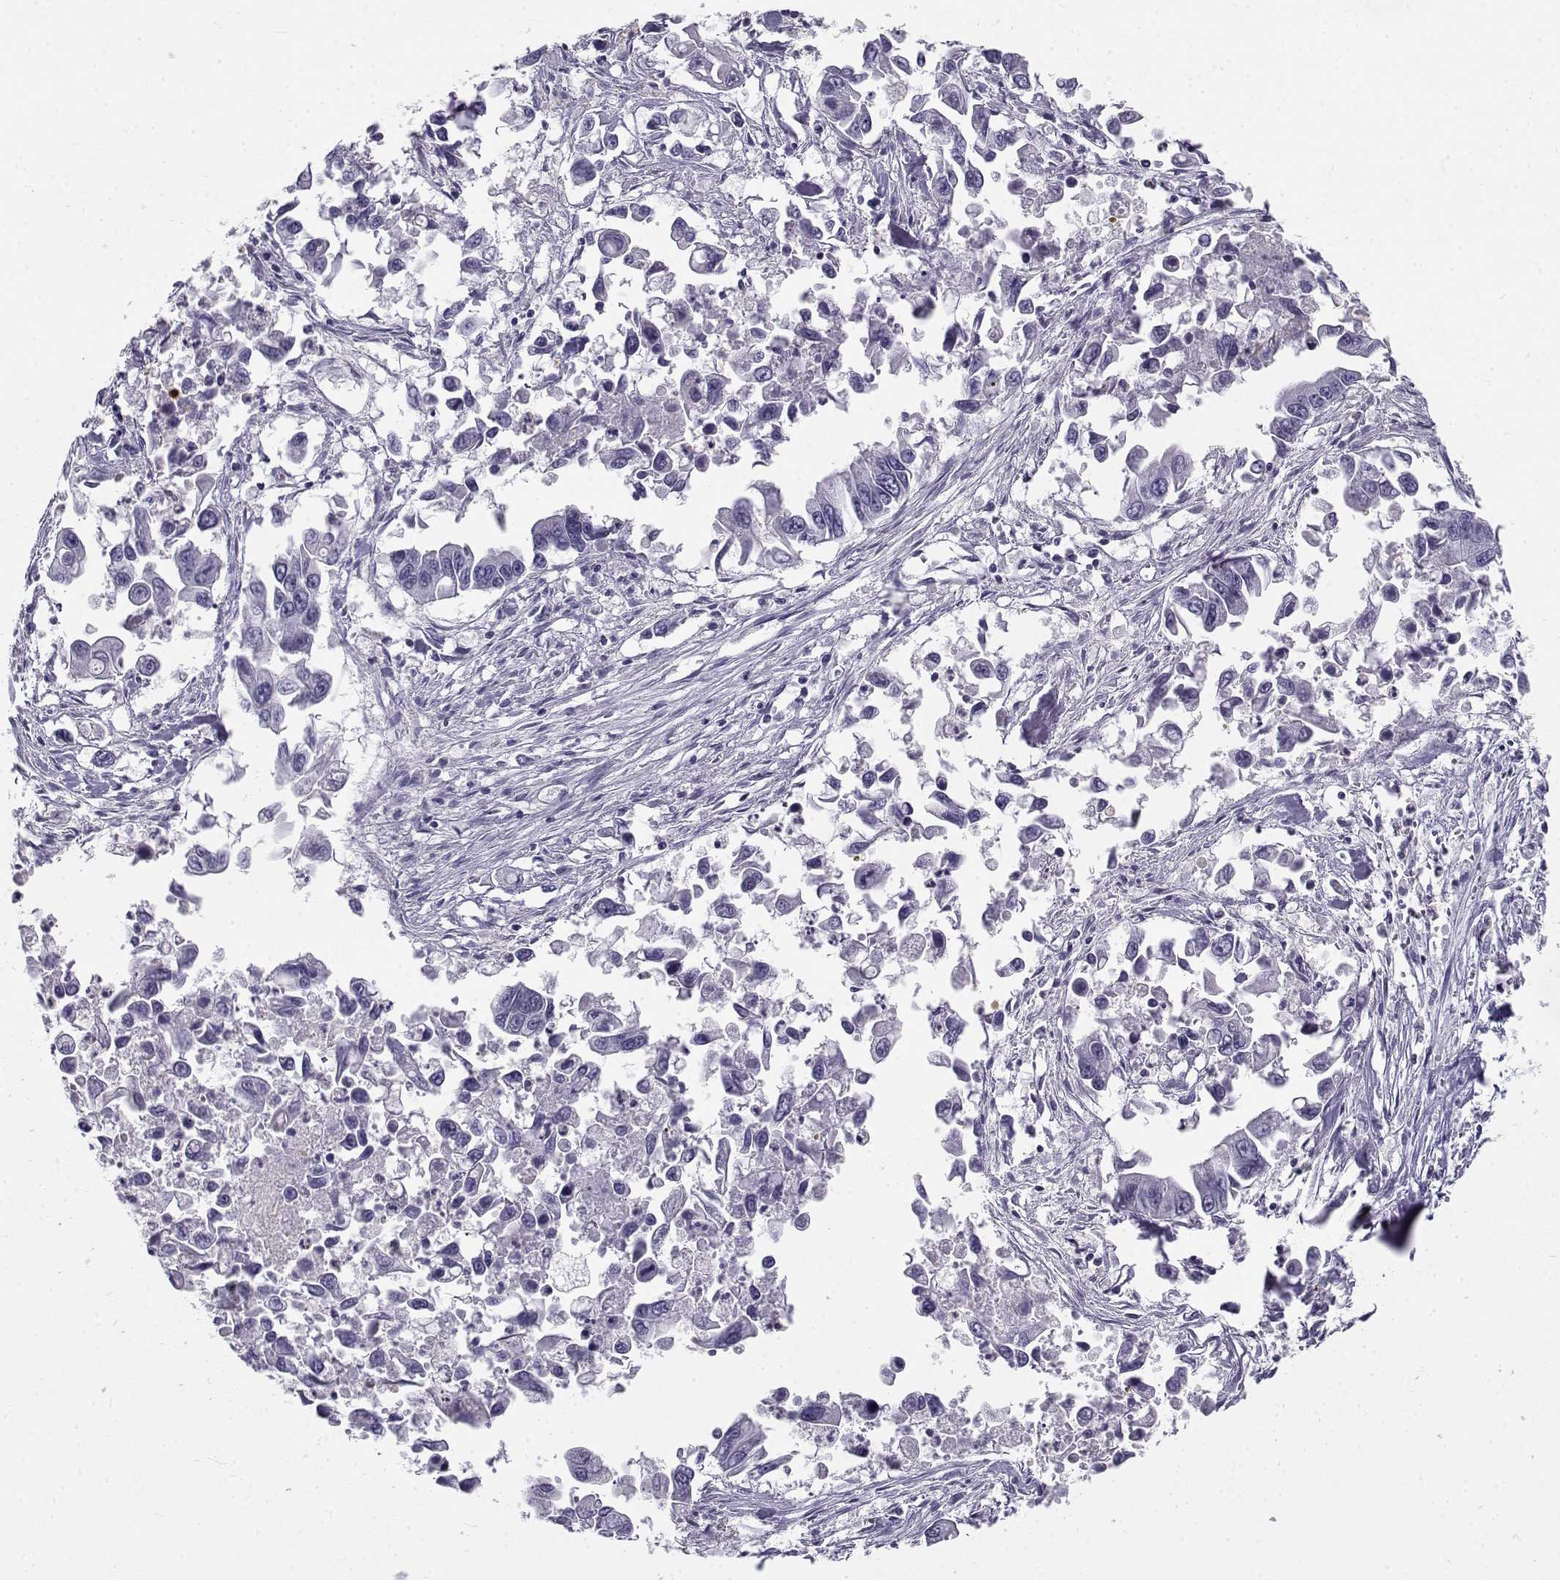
{"staining": {"intensity": "negative", "quantity": "none", "location": "none"}, "tissue": "pancreatic cancer", "cell_type": "Tumor cells", "image_type": "cancer", "snomed": [{"axis": "morphology", "description": "Adenocarcinoma, NOS"}, {"axis": "topography", "description": "Pancreas"}], "caption": "A photomicrograph of human pancreatic cancer (adenocarcinoma) is negative for staining in tumor cells. Nuclei are stained in blue.", "gene": "MYO1A", "patient": {"sex": "female", "age": 83}}